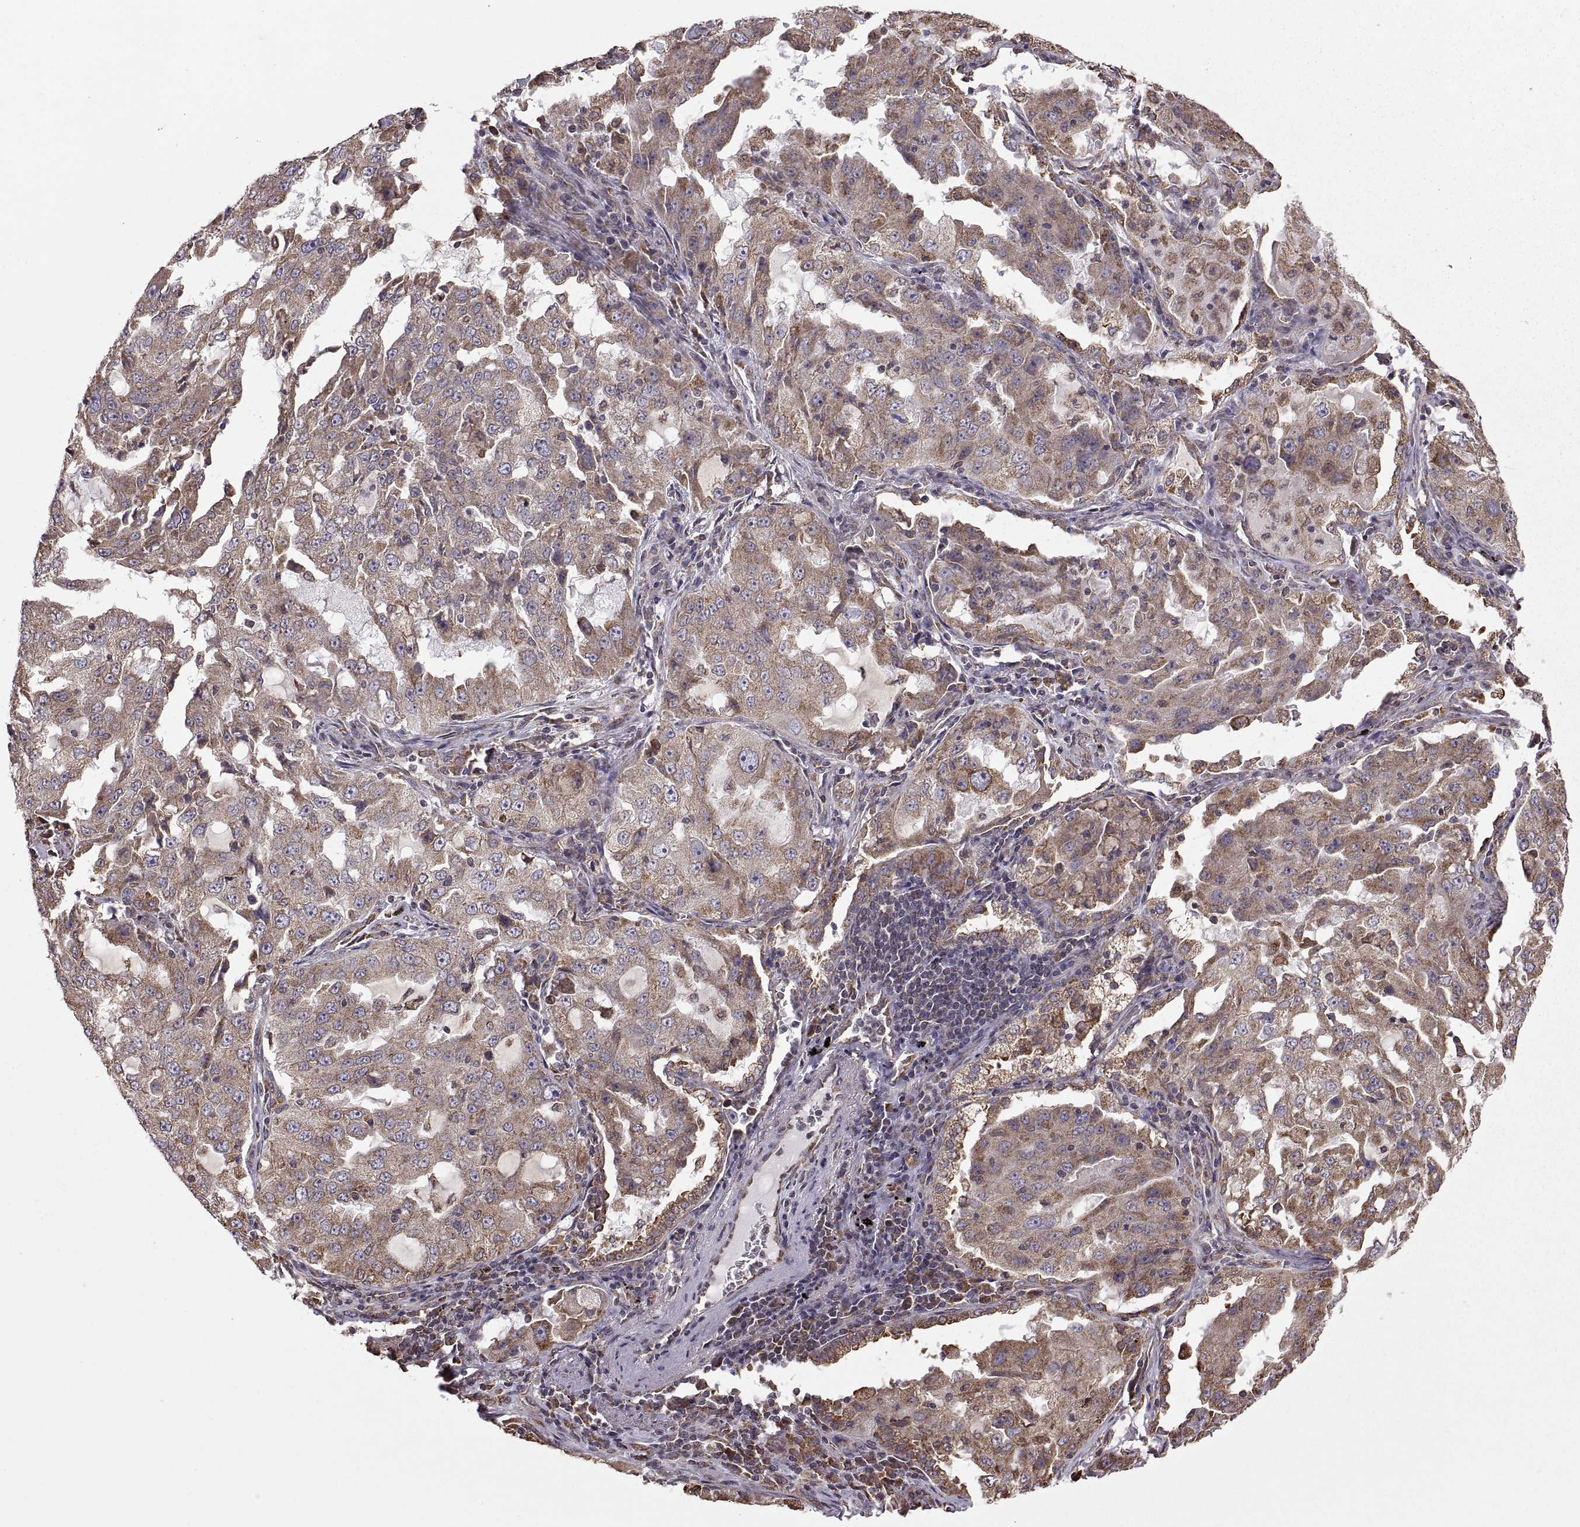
{"staining": {"intensity": "moderate", "quantity": "<25%", "location": "cytoplasmic/membranous"}, "tissue": "lung cancer", "cell_type": "Tumor cells", "image_type": "cancer", "snomed": [{"axis": "morphology", "description": "Adenocarcinoma, NOS"}, {"axis": "topography", "description": "Lung"}], "caption": "Immunohistochemistry (DAB (3,3'-diaminobenzidine)) staining of human lung cancer (adenocarcinoma) exhibits moderate cytoplasmic/membranous protein positivity in about <25% of tumor cells. (Brightfield microscopy of DAB IHC at high magnification).", "gene": "PDIA3", "patient": {"sex": "female", "age": 61}}